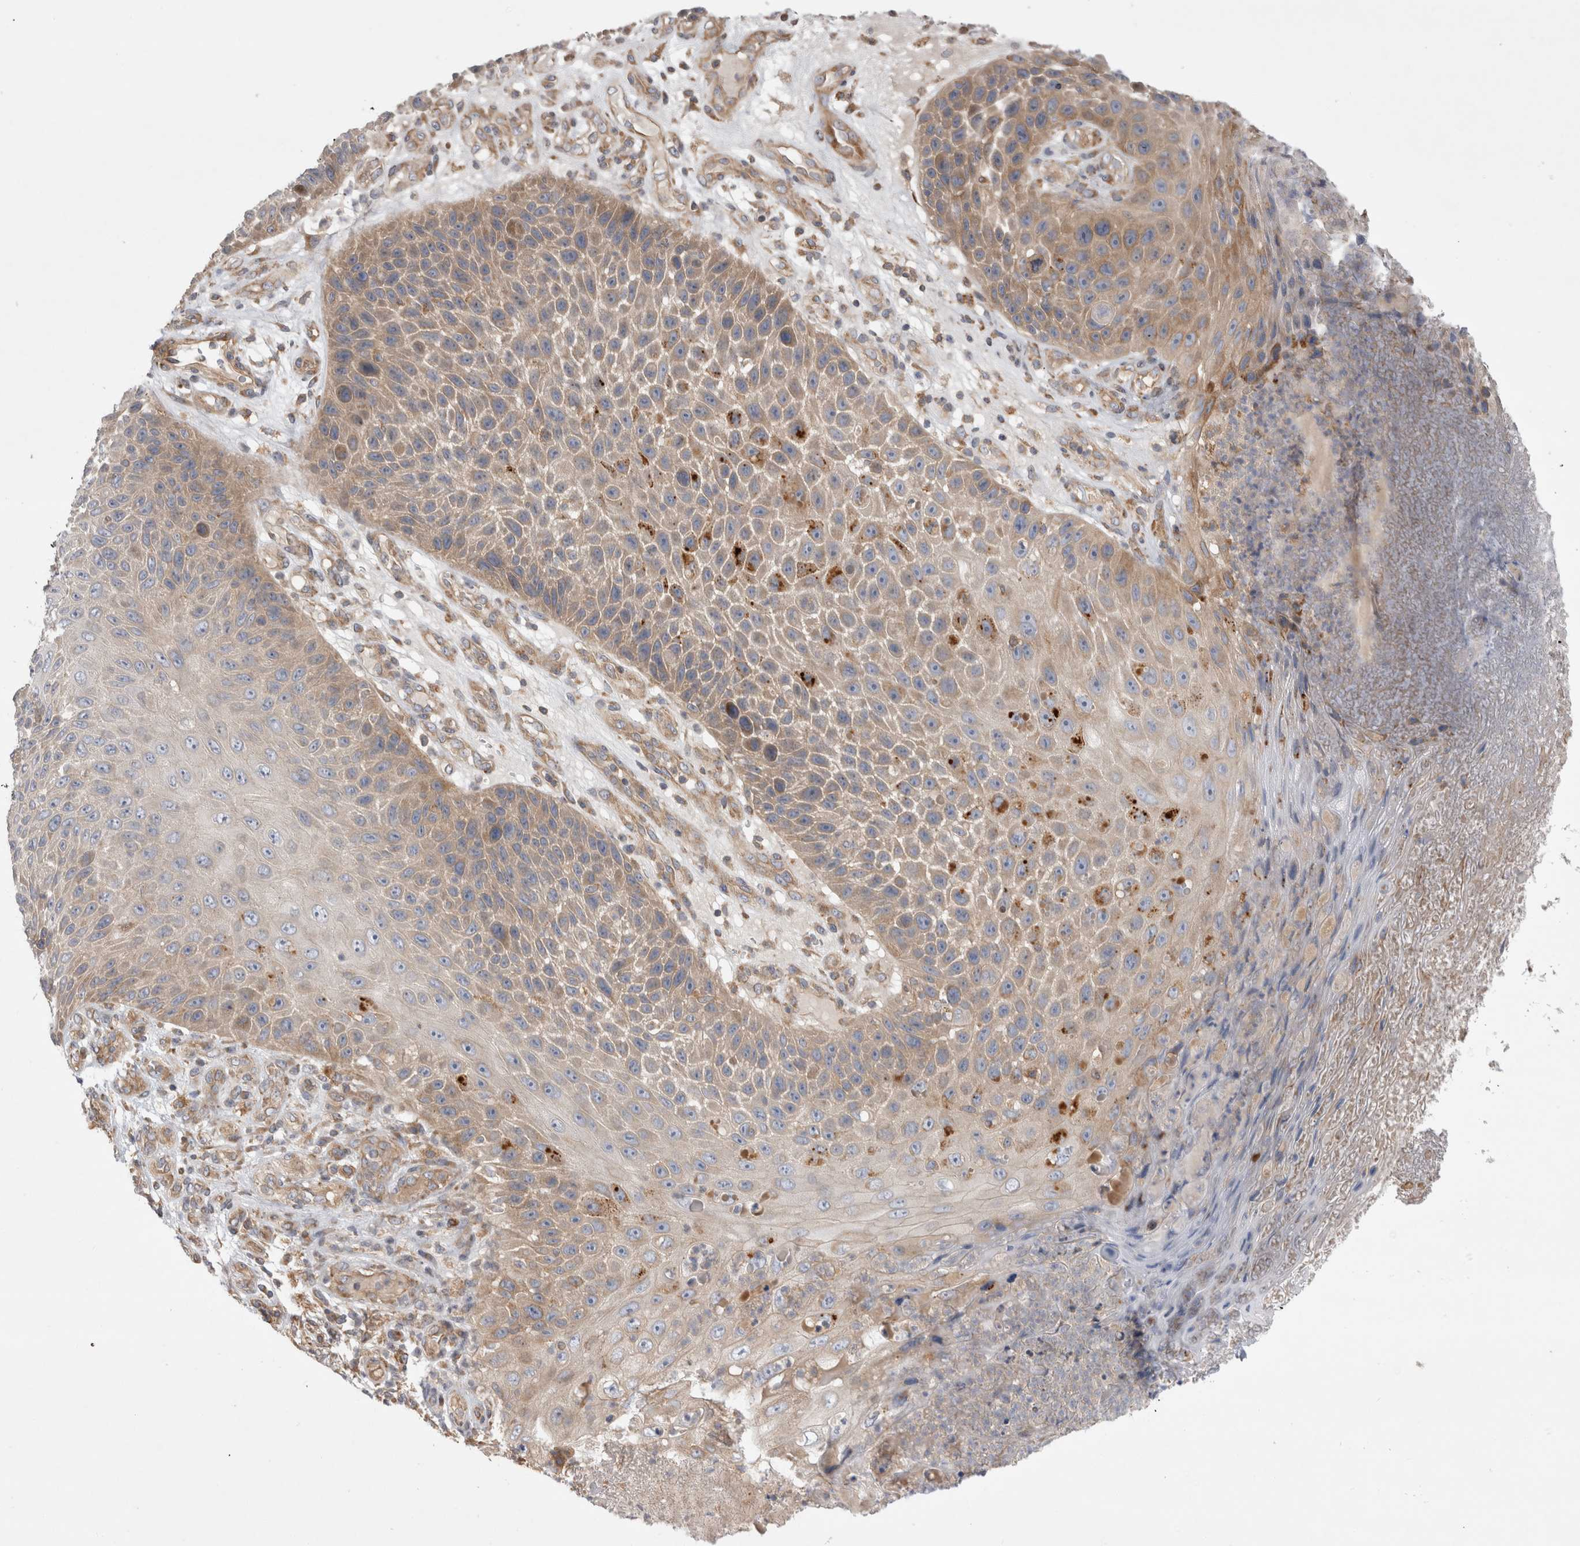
{"staining": {"intensity": "moderate", "quantity": "<25%", "location": "cytoplasmic/membranous"}, "tissue": "skin cancer", "cell_type": "Tumor cells", "image_type": "cancer", "snomed": [{"axis": "morphology", "description": "Squamous cell carcinoma, NOS"}, {"axis": "topography", "description": "Skin"}], "caption": "A histopathology image of skin cancer (squamous cell carcinoma) stained for a protein shows moderate cytoplasmic/membranous brown staining in tumor cells.", "gene": "PDCD10", "patient": {"sex": "female", "age": 88}}